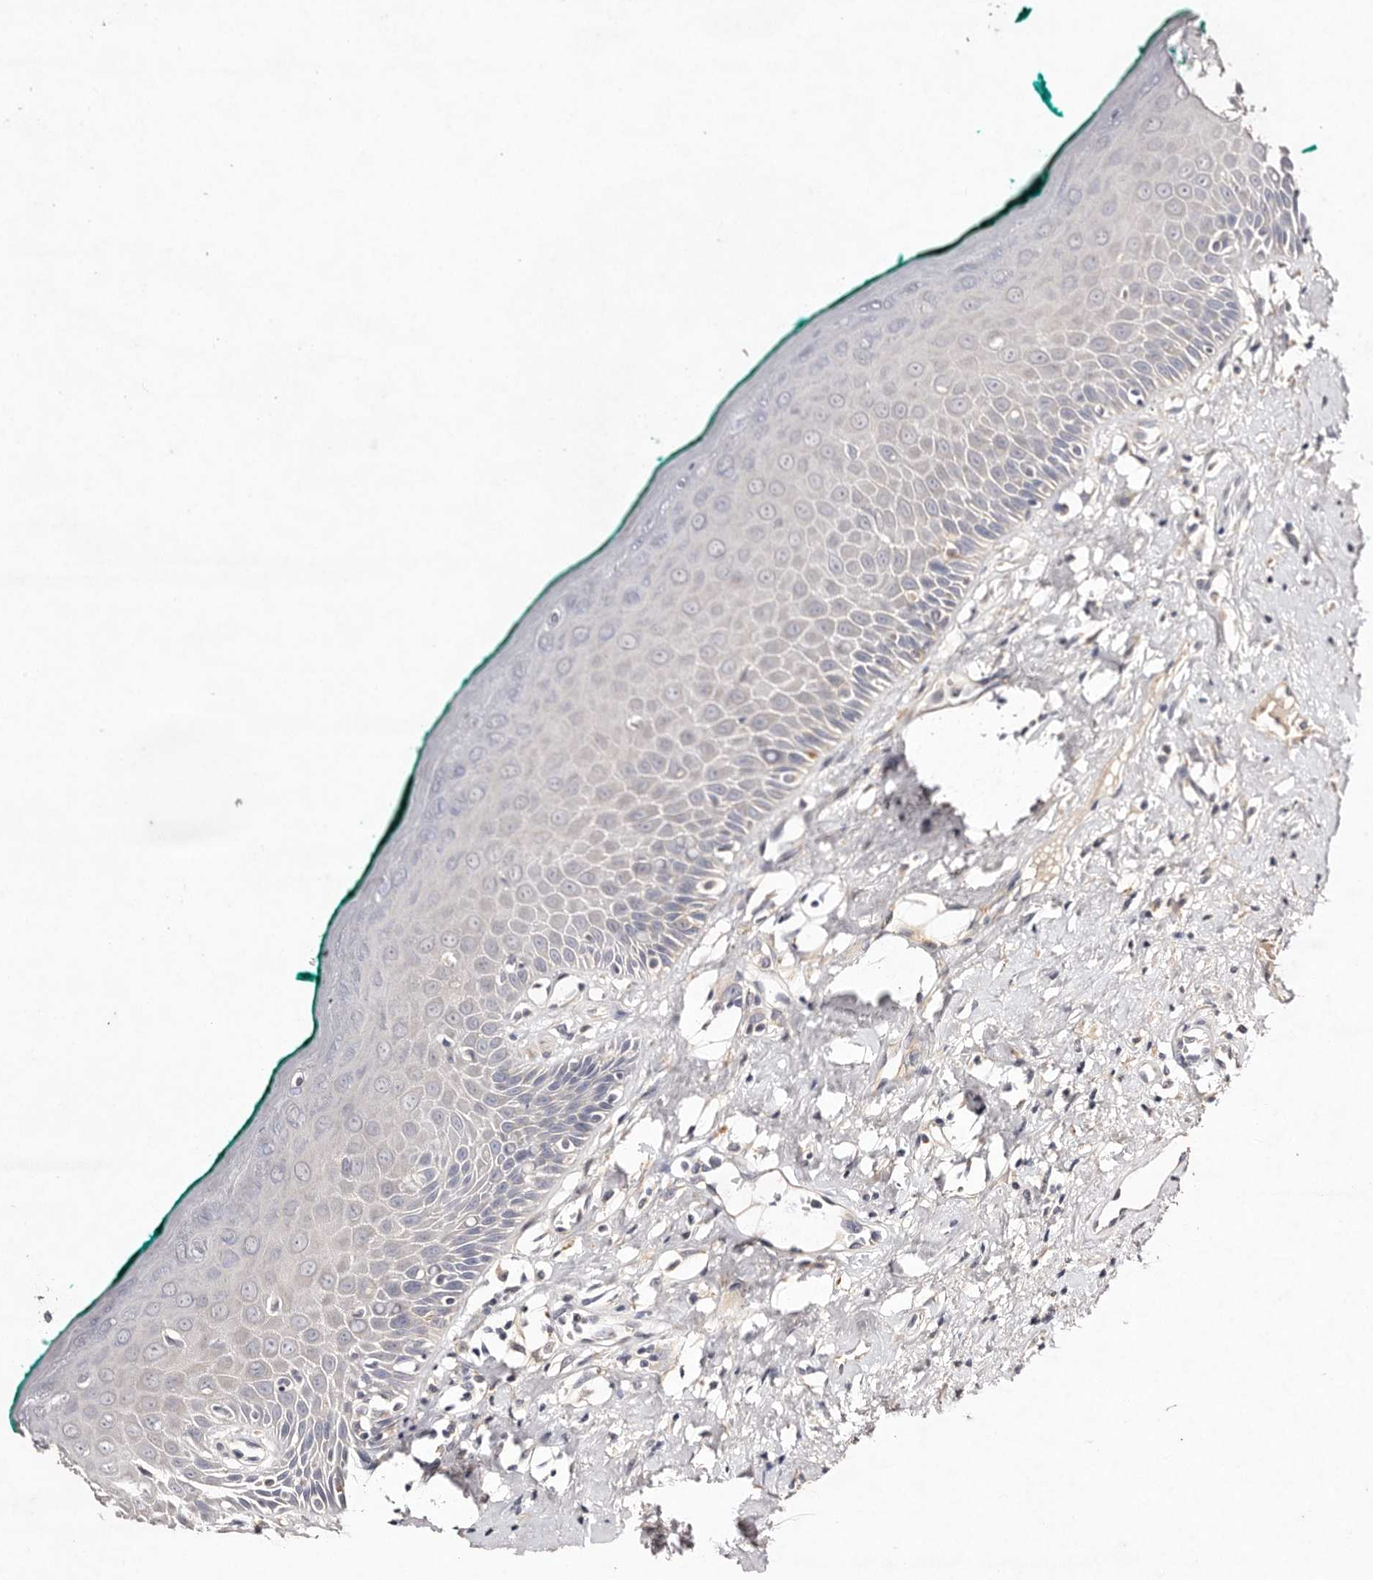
{"staining": {"intensity": "negative", "quantity": "none", "location": "none"}, "tissue": "oral mucosa", "cell_type": "Squamous epithelial cells", "image_type": "normal", "snomed": [{"axis": "morphology", "description": "Normal tissue, NOS"}, {"axis": "topography", "description": "Oral tissue"}], "caption": "The image demonstrates no staining of squamous epithelial cells in benign oral mucosa.", "gene": "TSC2", "patient": {"sex": "female", "age": 70}}